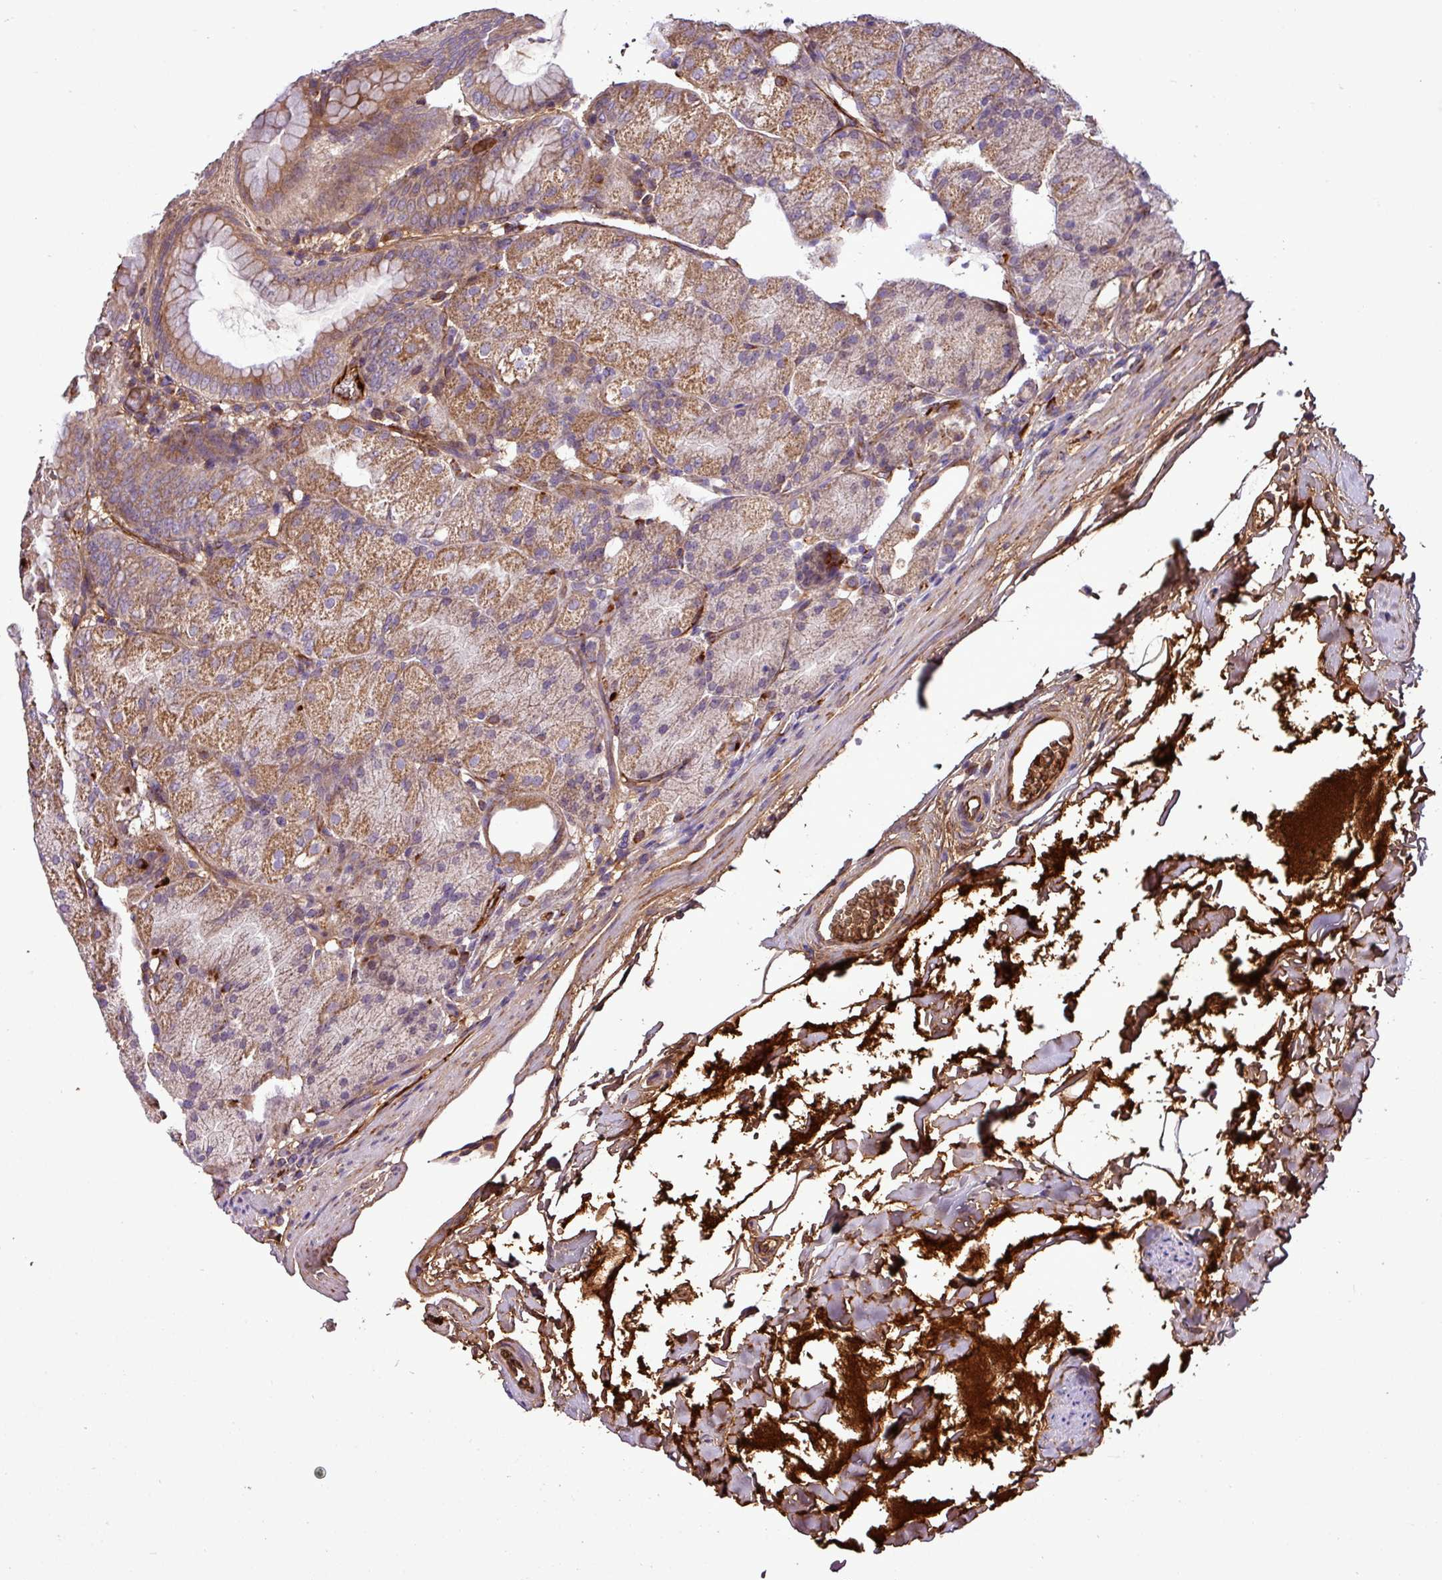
{"staining": {"intensity": "moderate", "quantity": ">75%", "location": "cytoplasmic/membranous"}, "tissue": "stomach", "cell_type": "Glandular cells", "image_type": "normal", "snomed": [{"axis": "morphology", "description": "Normal tissue, NOS"}, {"axis": "topography", "description": "Stomach, upper"}, {"axis": "topography", "description": "Stomach, lower"}], "caption": "The immunohistochemical stain shows moderate cytoplasmic/membranous staining in glandular cells of normal stomach. Nuclei are stained in blue.", "gene": "CWH43", "patient": {"sex": "male", "age": 62}}